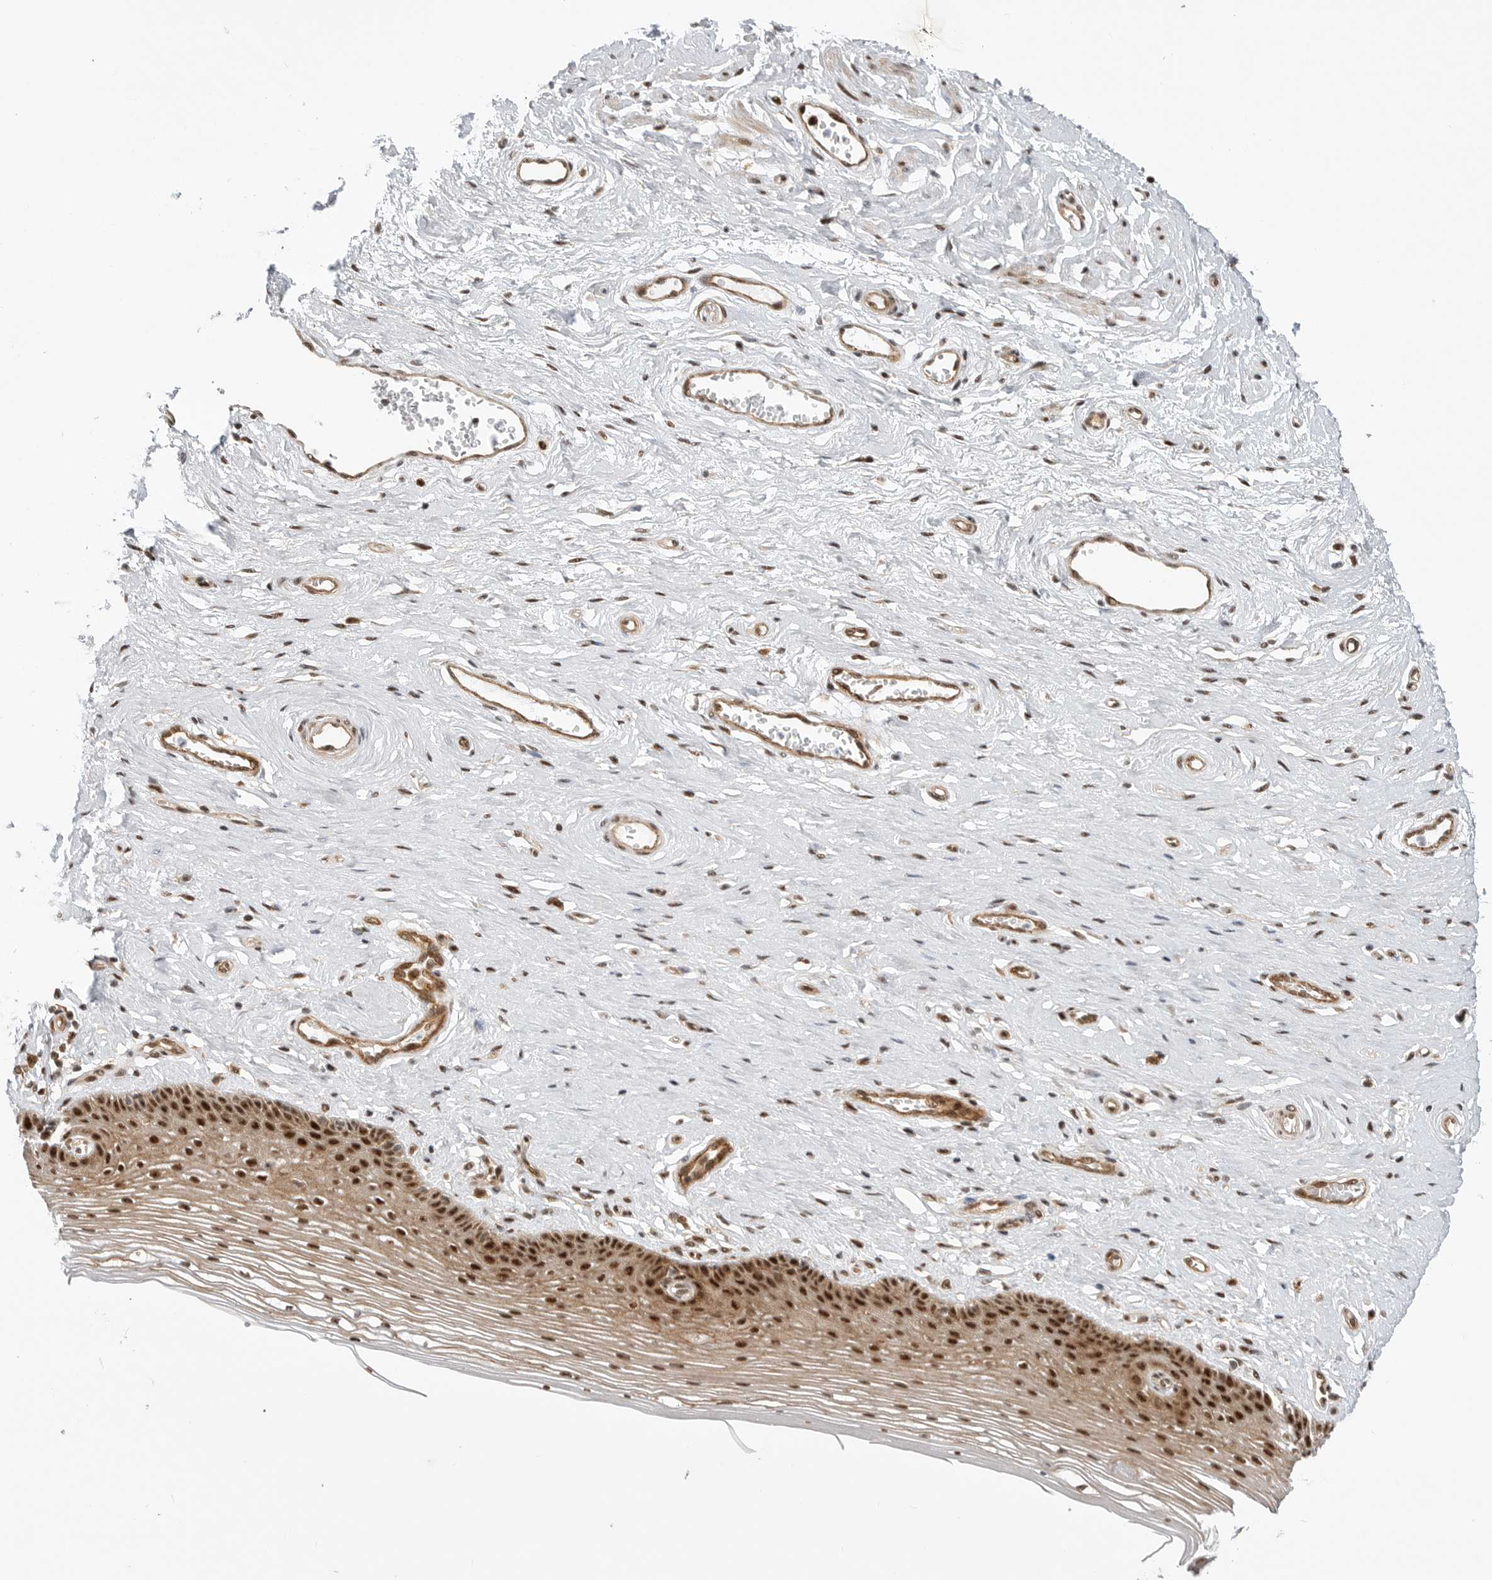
{"staining": {"intensity": "strong", "quantity": ">75%", "location": "cytoplasmic/membranous,nuclear"}, "tissue": "vagina", "cell_type": "Squamous epithelial cells", "image_type": "normal", "snomed": [{"axis": "morphology", "description": "Normal tissue, NOS"}, {"axis": "topography", "description": "Vagina"}], "caption": "Immunohistochemistry (IHC) staining of benign vagina, which exhibits high levels of strong cytoplasmic/membranous,nuclear positivity in approximately >75% of squamous epithelial cells indicating strong cytoplasmic/membranous,nuclear protein positivity. The staining was performed using DAB (3,3'-diaminobenzidine) (brown) for protein detection and nuclei were counterstained in hematoxylin (blue).", "gene": "GPATCH2", "patient": {"sex": "female", "age": 46}}